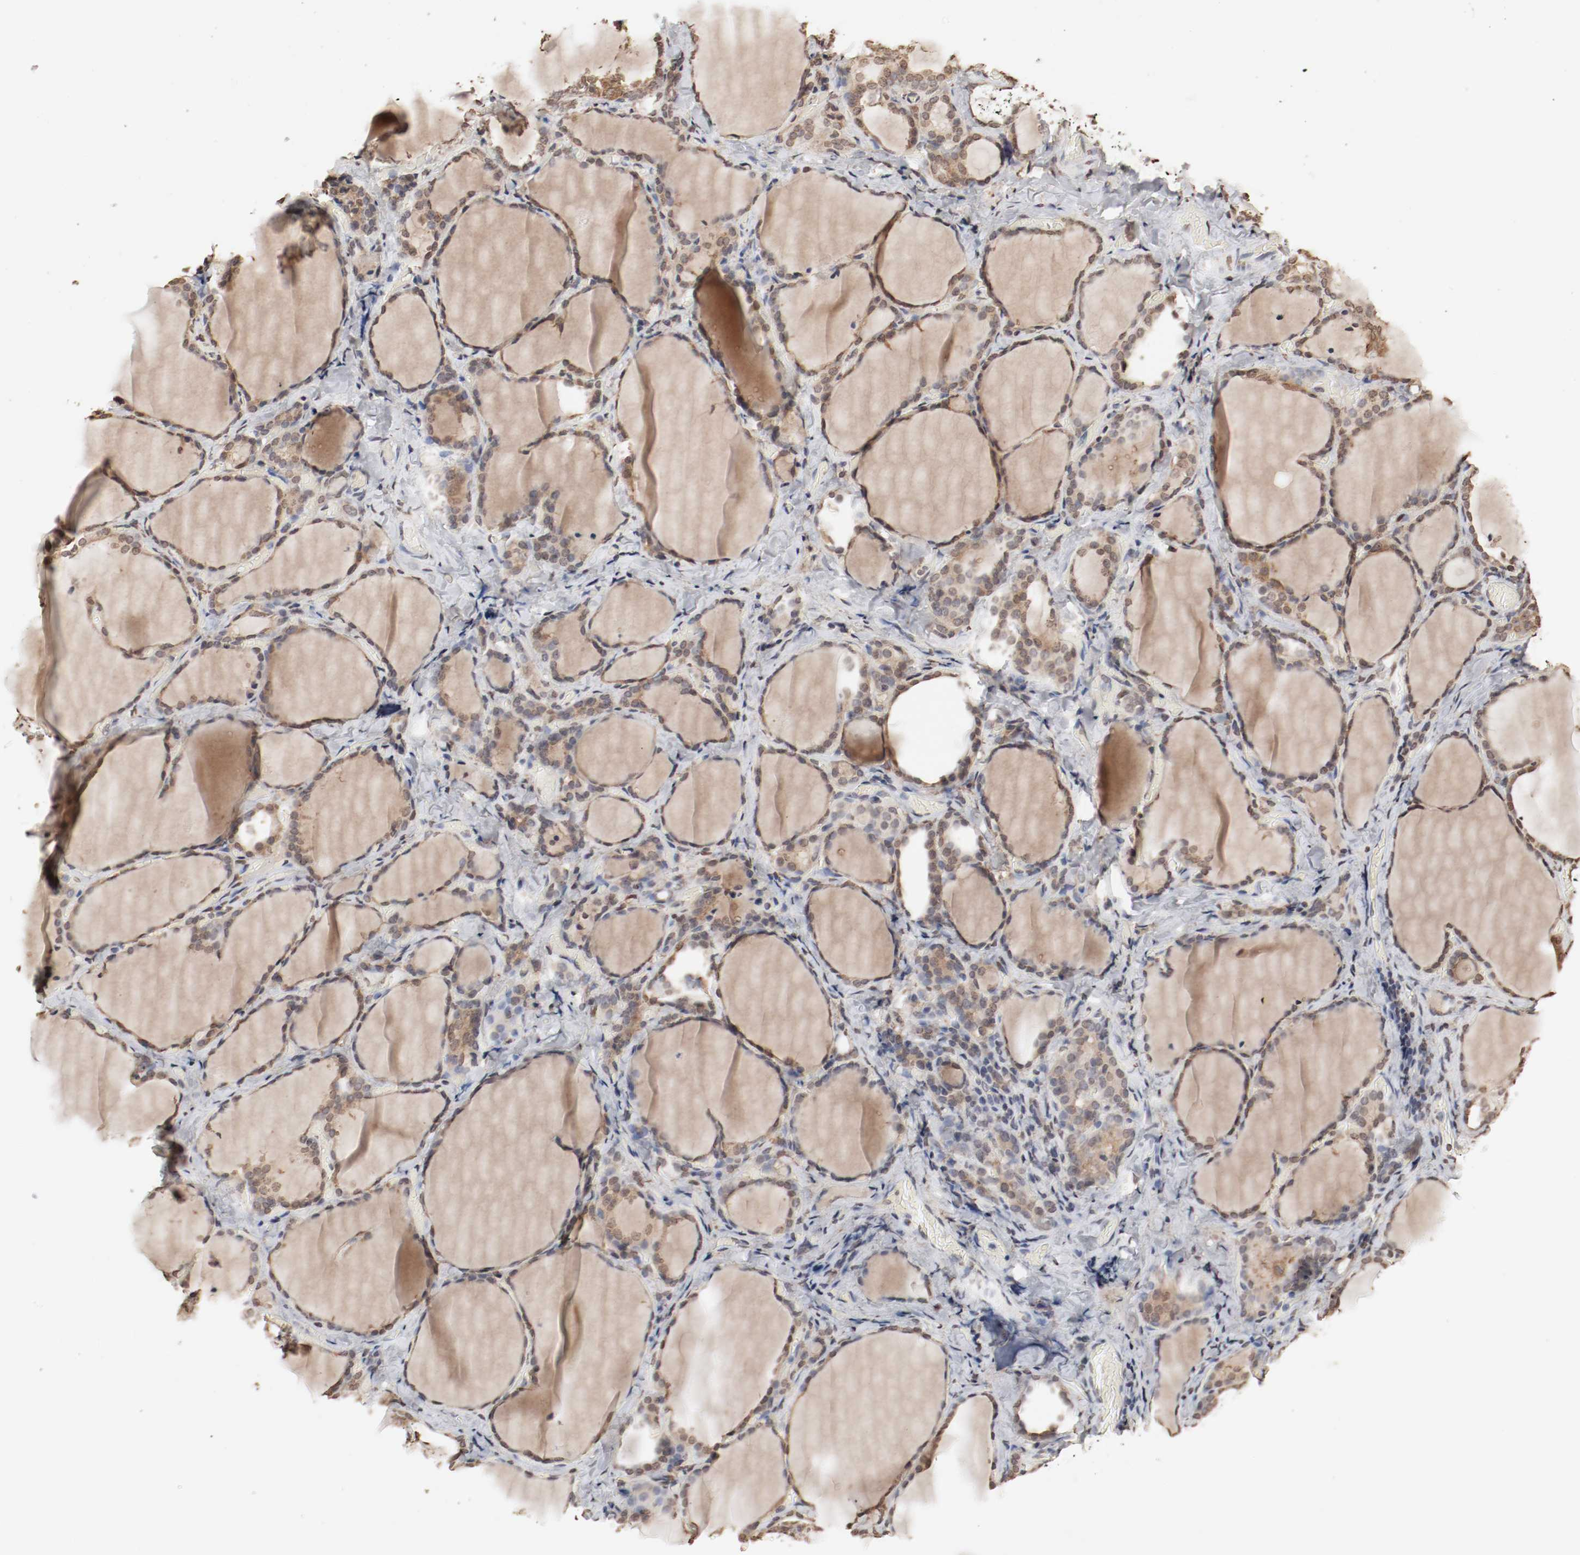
{"staining": {"intensity": "moderate", "quantity": ">75%", "location": "cytoplasmic/membranous,nuclear"}, "tissue": "thyroid gland", "cell_type": "Glandular cells", "image_type": "normal", "snomed": [{"axis": "morphology", "description": "Normal tissue, NOS"}, {"axis": "morphology", "description": "Papillary adenocarcinoma, NOS"}, {"axis": "topography", "description": "Thyroid gland"}], "caption": "This micrograph displays IHC staining of unremarkable thyroid gland, with medium moderate cytoplasmic/membranous,nuclear positivity in approximately >75% of glandular cells.", "gene": "WASL", "patient": {"sex": "female", "age": 30}}